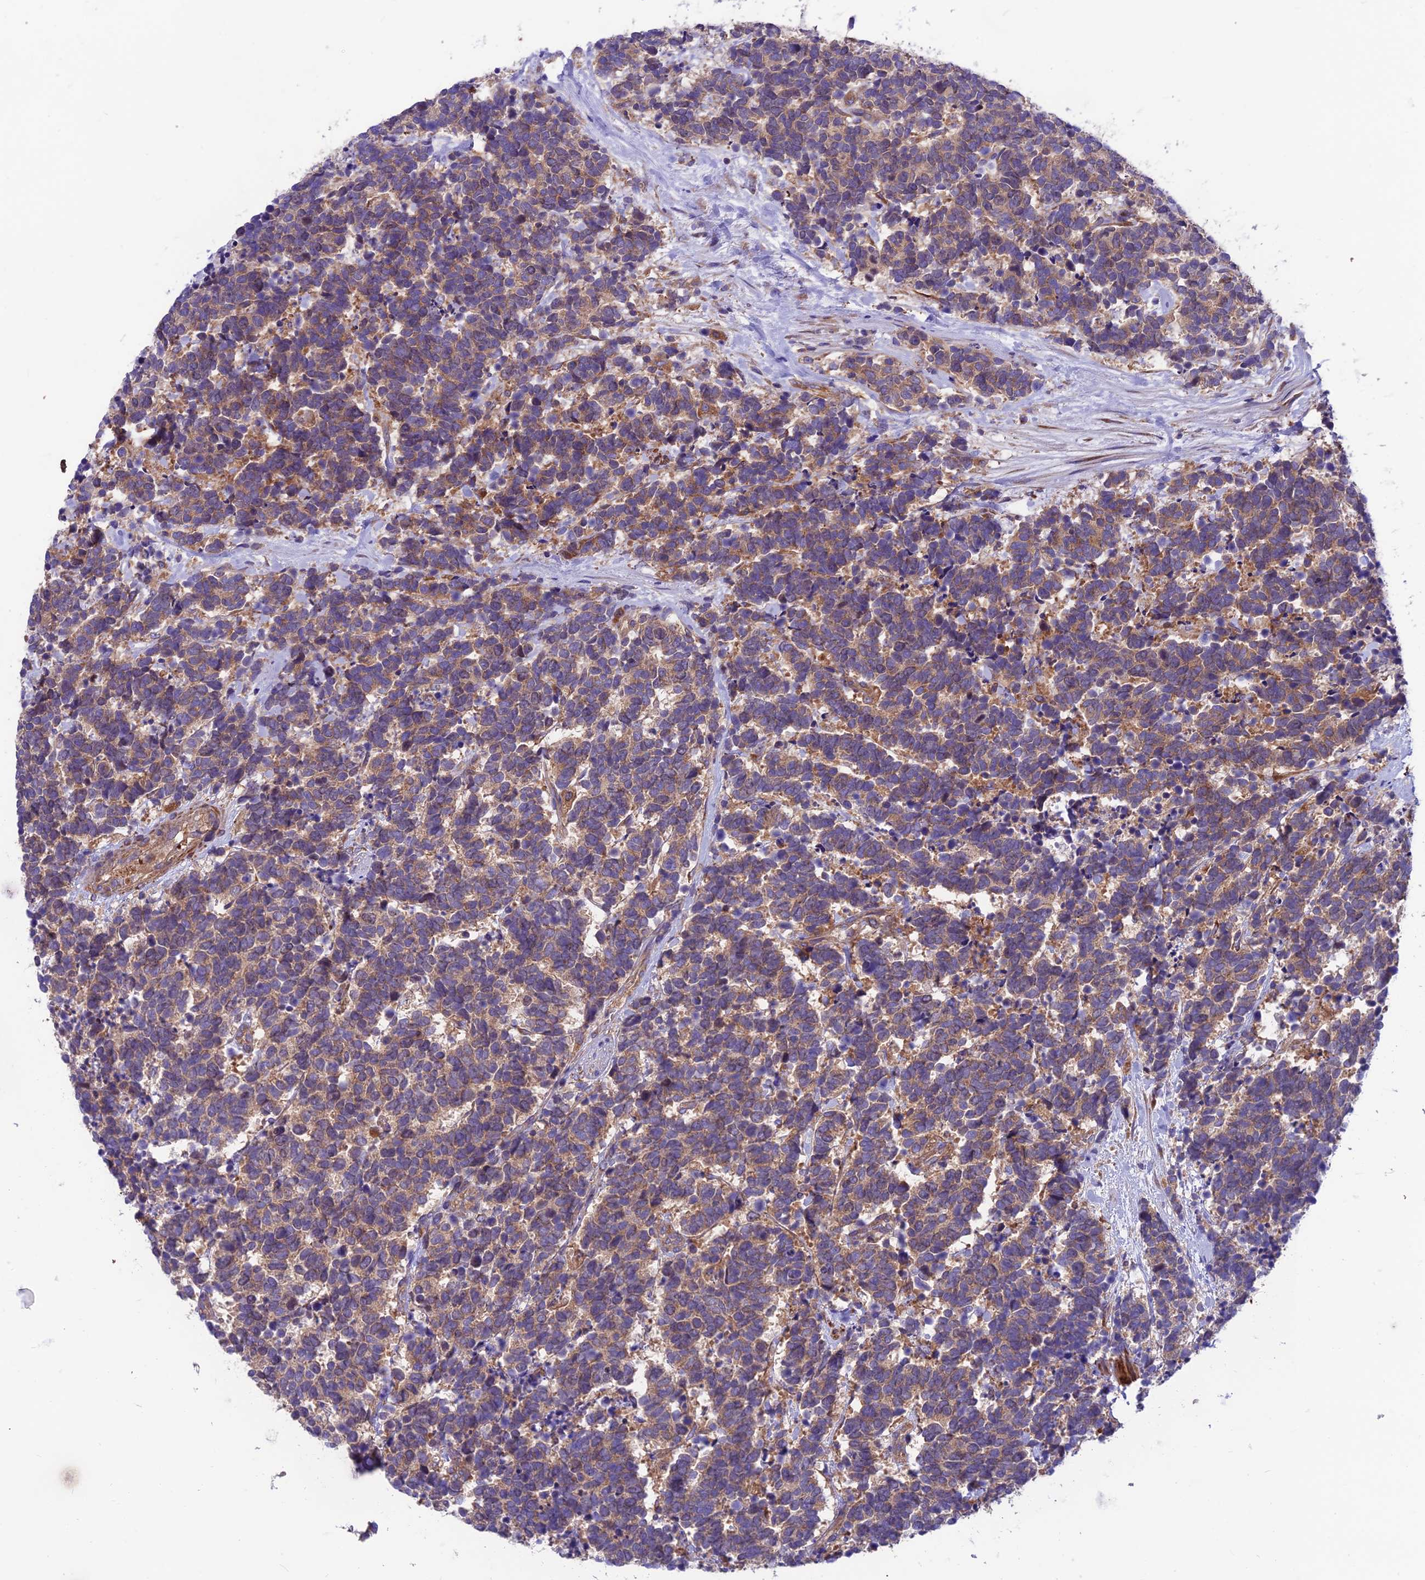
{"staining": {"intensity": "moderate", "quantity": ">75%", "location": "cytoplasmic/membranous"}, "tissue": "carcinoid", "cell_type": "Tumor cells", "image_type": "cancer", "snomed": [{"axis": "morphology", "description": "Carcinoma, NOS"}, {"axis": "morphology", "description": "Carcinoid, malignant, NOS"}, {"axis": "topography", "description": "Prostate"}], "caption": "Protein staining demonstrates moderate cytoplasmic/membranous staining in approximately >75% of tumor cells in carcinoid (malignant).", "gene": "VPS16", "patient": {"sex": "male", "age": 57}}